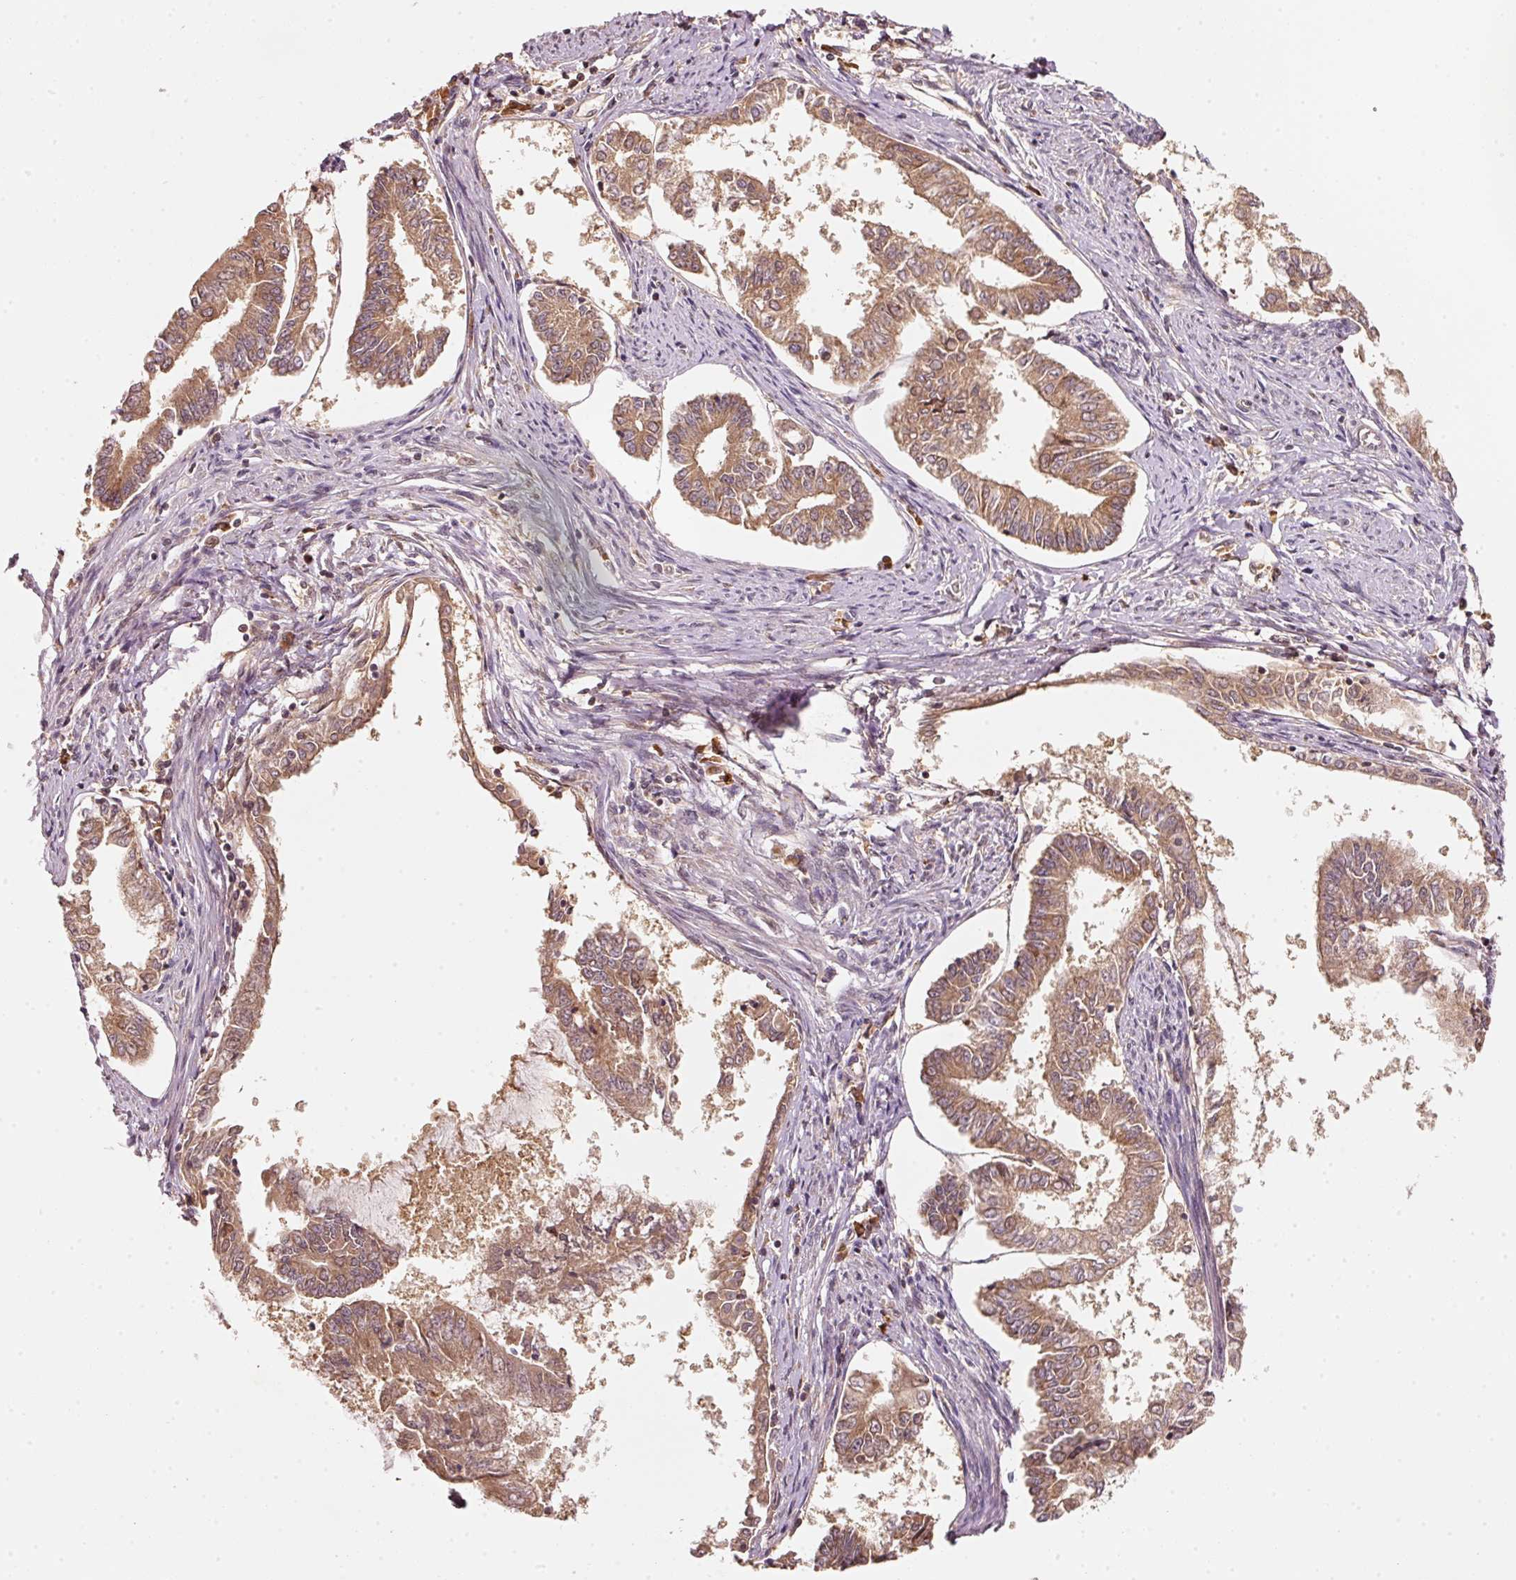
{"staining": {"intensity": "moderate", "quantity": ">75%", "location": "cytoplasmic/membranous"}, "tissue": "endometrial cancer", "cell_type": "Tumor cells", "image_type": "cancer", "snomed": [{"axis": "morphology", "description": "Adenocarcinoma, NOS"}, {"axis": "topography", "description": "Endometrium"}], "caption": "This image demonstrates IHC staining of endometrial cancer, with medium moderate cytoplasmic/membranous positivity in about >75% of tumor cells.", "gene": "RRAS2", "patient": {"sex": "female", "age": 76}}